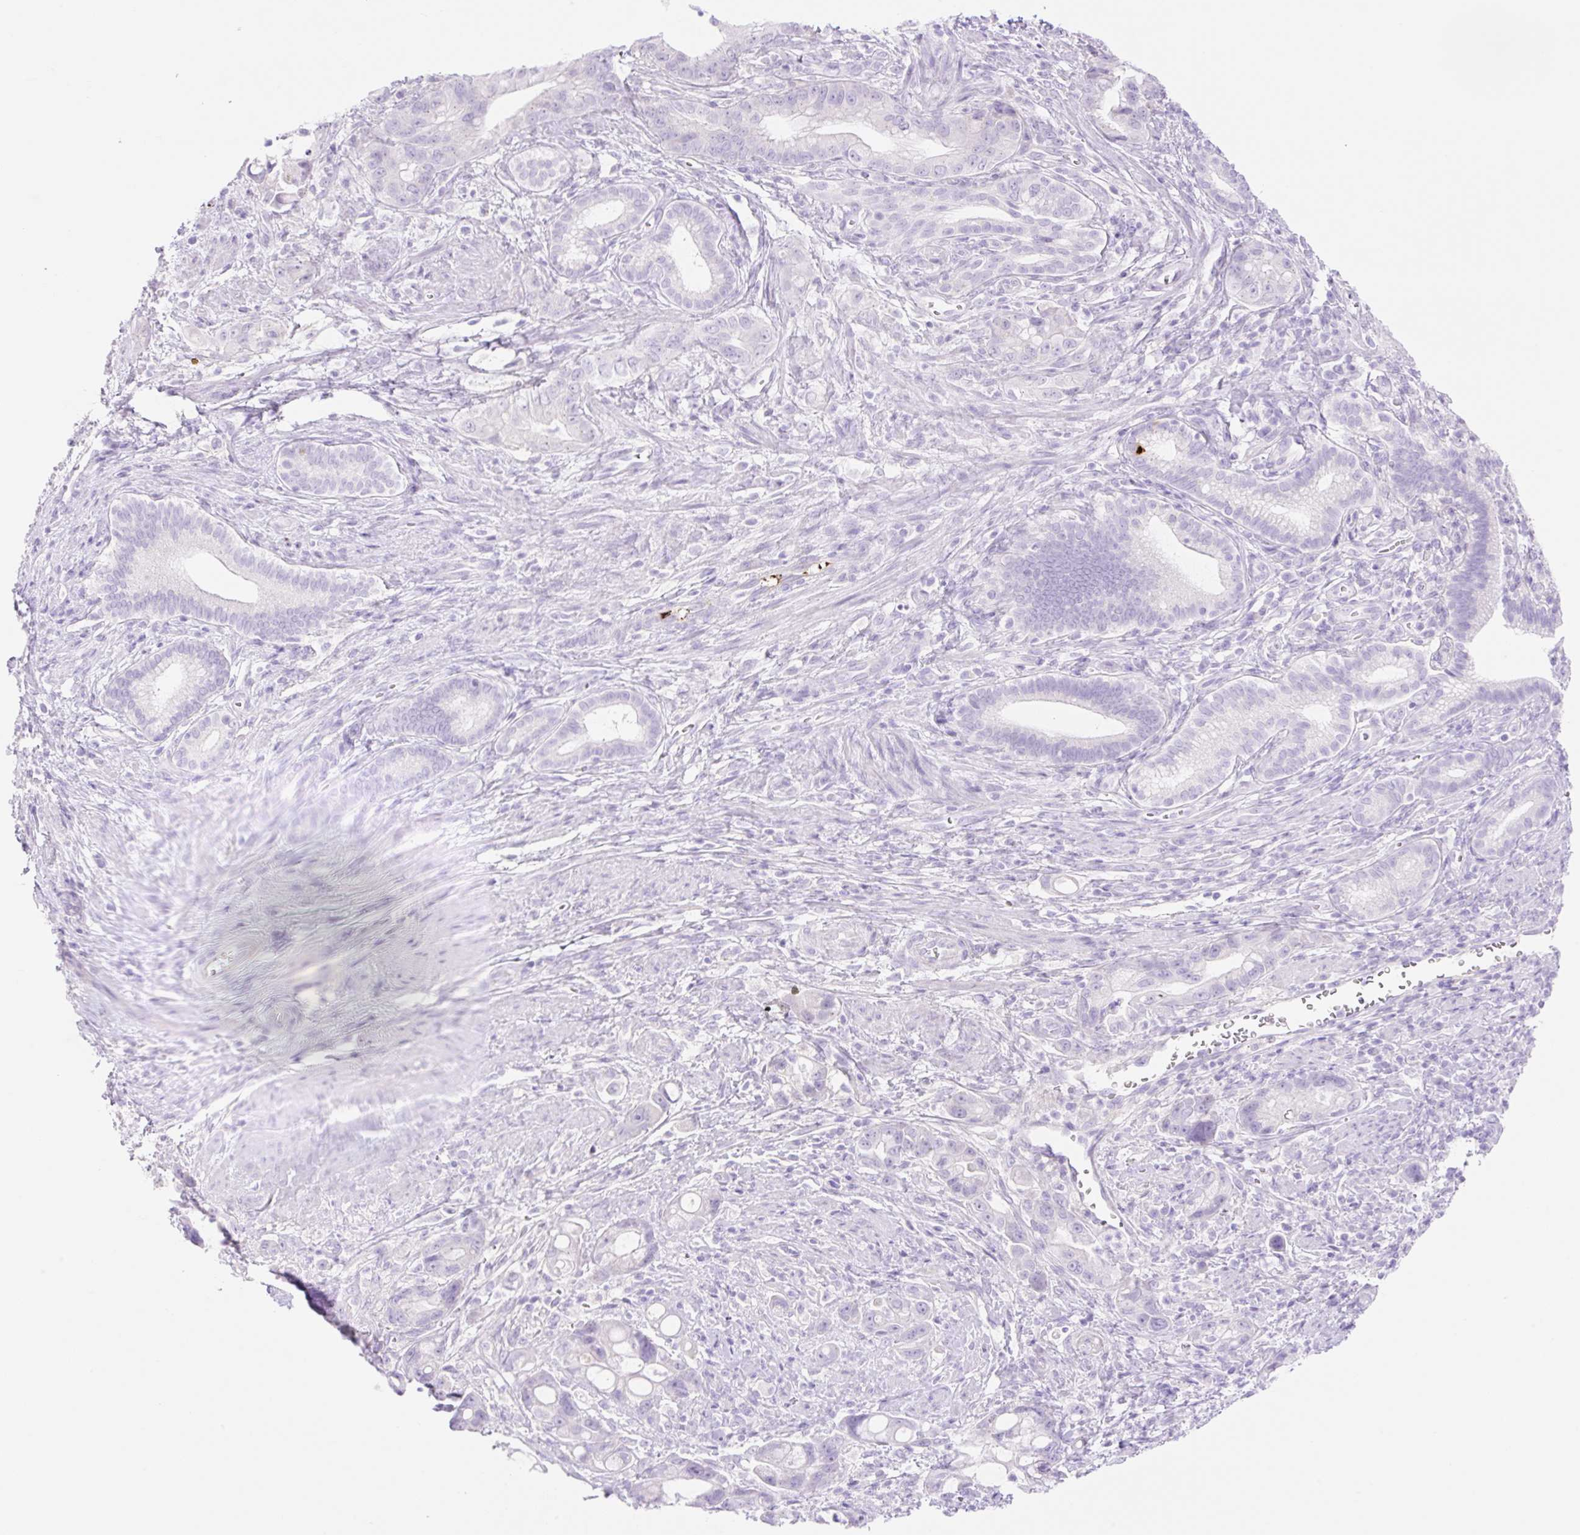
{"staining": {"intensity": "moderate", "quantity": "<25%", "location": "nuclear"}, "tissue": "pancreatic cancer", "cell_type": "Tumor cells", "image_type": "cancer", "snomed": [{"axis": "morphology", "description": "Adenocarcinoma, NOS"}, {"axis": "topography", "description": "Pancreas"}], "caption": "Pancreatic adenocarcinoma stained with immunohistochemistry reveals moderate nuclear positivity in approximately <25% of tumor cells.", "gene": "CDX1", "patient": {"sex": "male", "age": 68}}